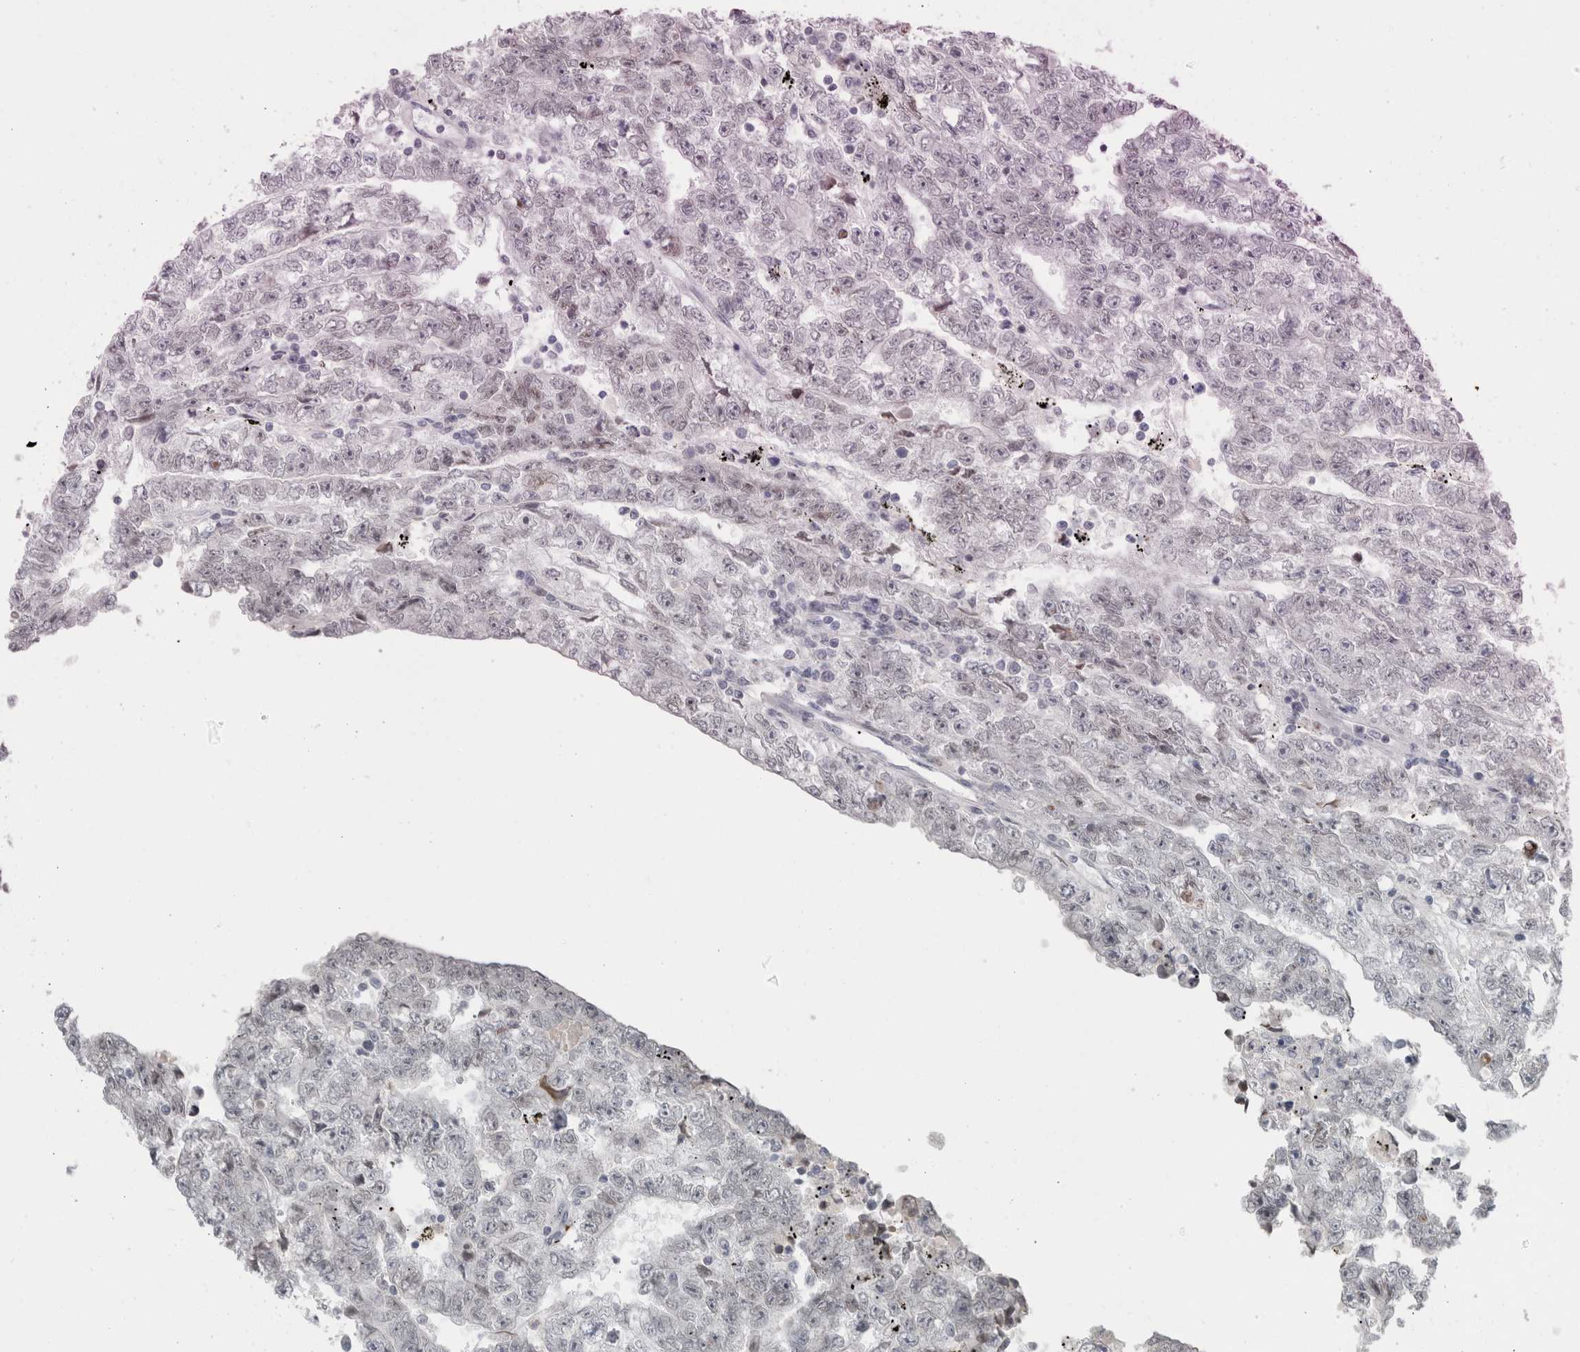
{"staining": {"intensity": "negative", "quantity": "none", "location": "none"}, "tissue": "testis cancer", "cell_type": "Tumor cells", "image_type": "cancer", "snomed": [{"axis": "morphology", "description": "Carcinoma, Embryonal, NOS"}, {"axis": "topography", "description": "Testis"}], "caption": "The photomicrograph shows no significant expression in tumor cells of testis embryonal carcinoma.", "gene": "ZNF770", "patient": {"sex": "male", "age": 25}}